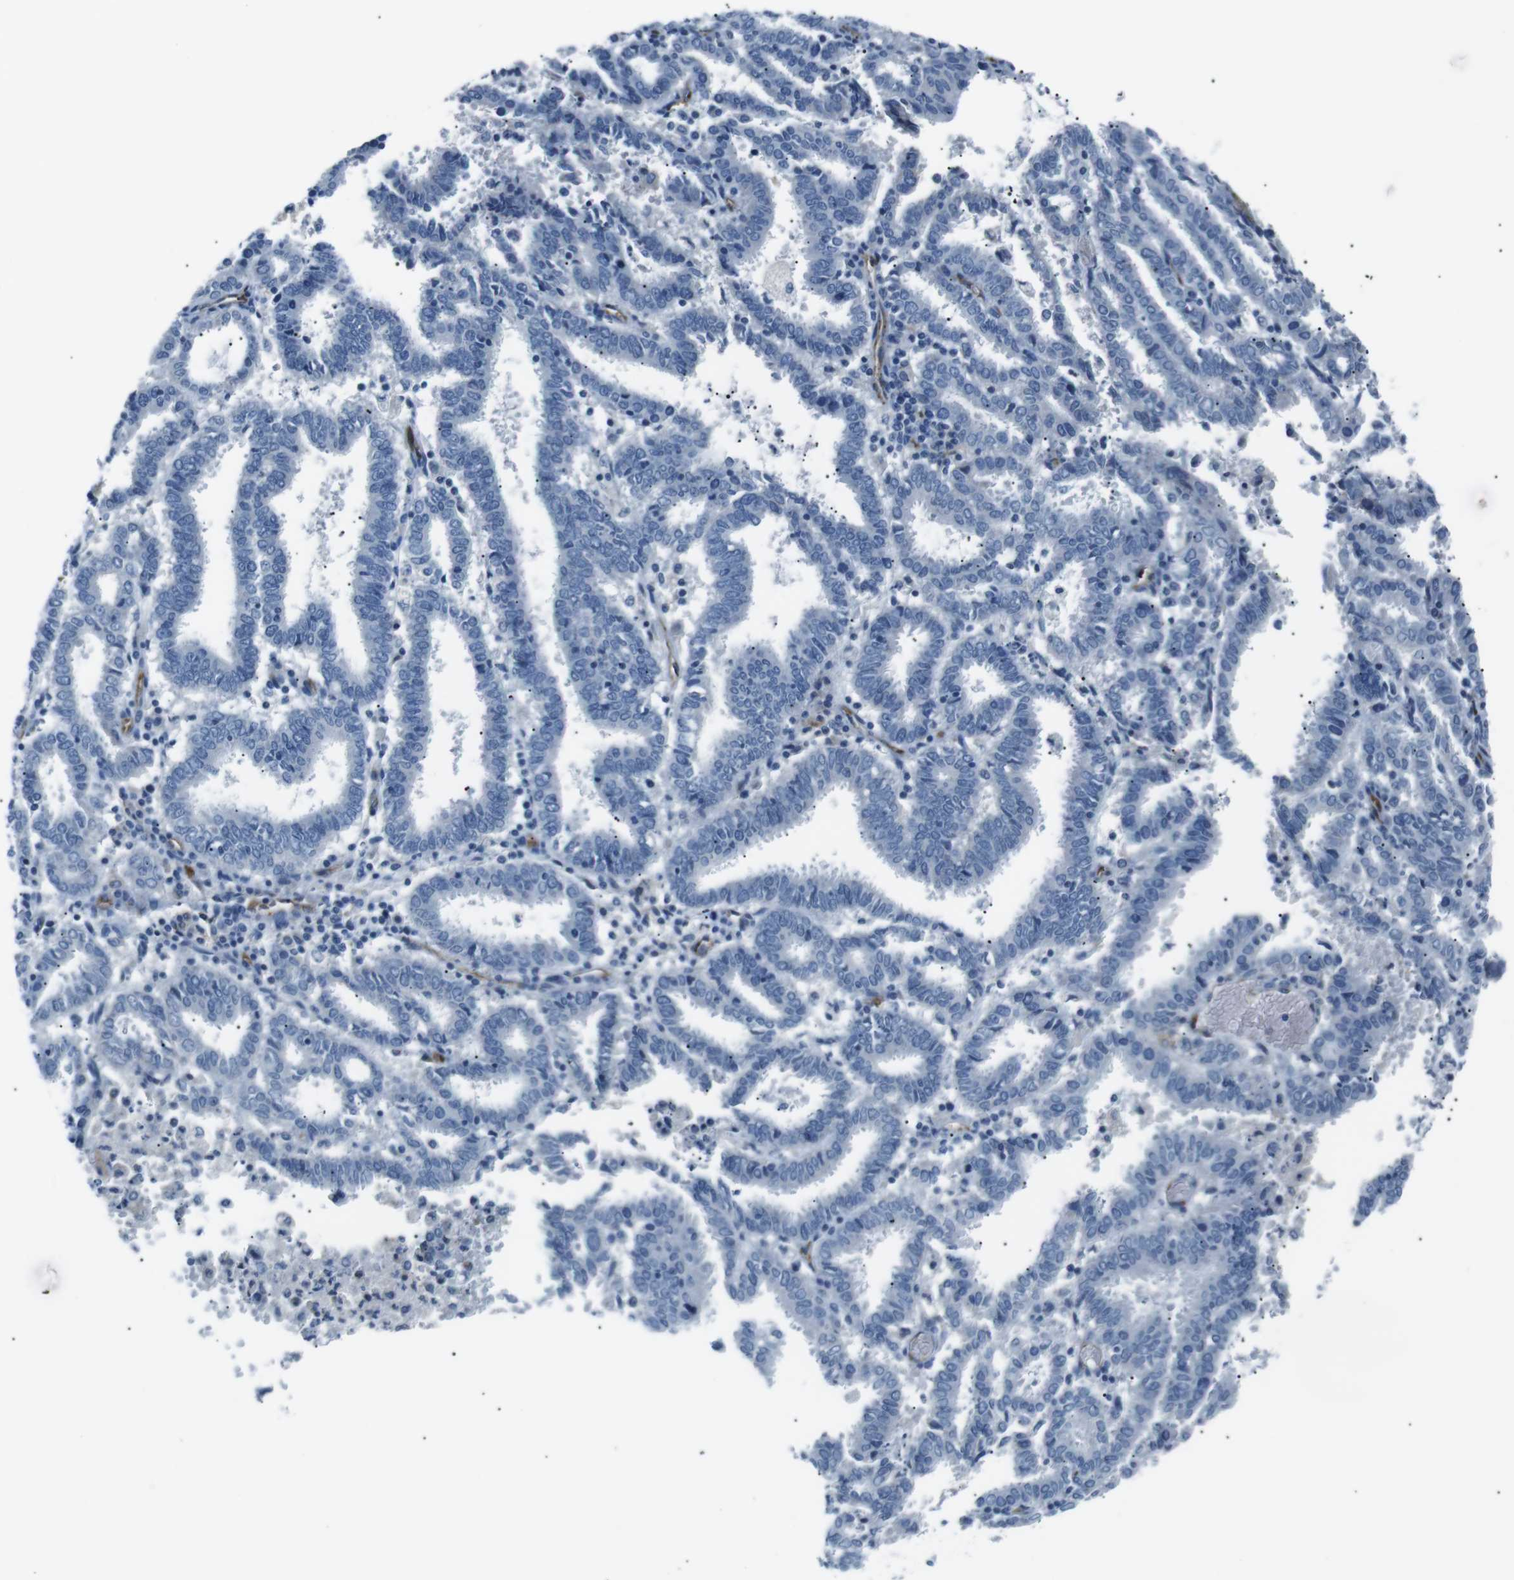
{"staining": {"intensity": "negative", "quantity": "none", "location": "none"}, "tissue": "endometrial cancer", "cell_type": "Tumor cells", "image_type": "cancer", "snomed": [{"axis": "morphology", "description": "Adenocarcinoma, NOS"}, {"axis": "topography", "description": "Uterus"}], "caption": "IHC micrograph of neoplastic tissue: adenocarcinoma (endometrial) stained with DAB reveals no significant protein positivity in tumor cells. Nuclei are stained in blue.", "gene": "CSF2RA", "patient": {"sex": "female", "age": 83}}